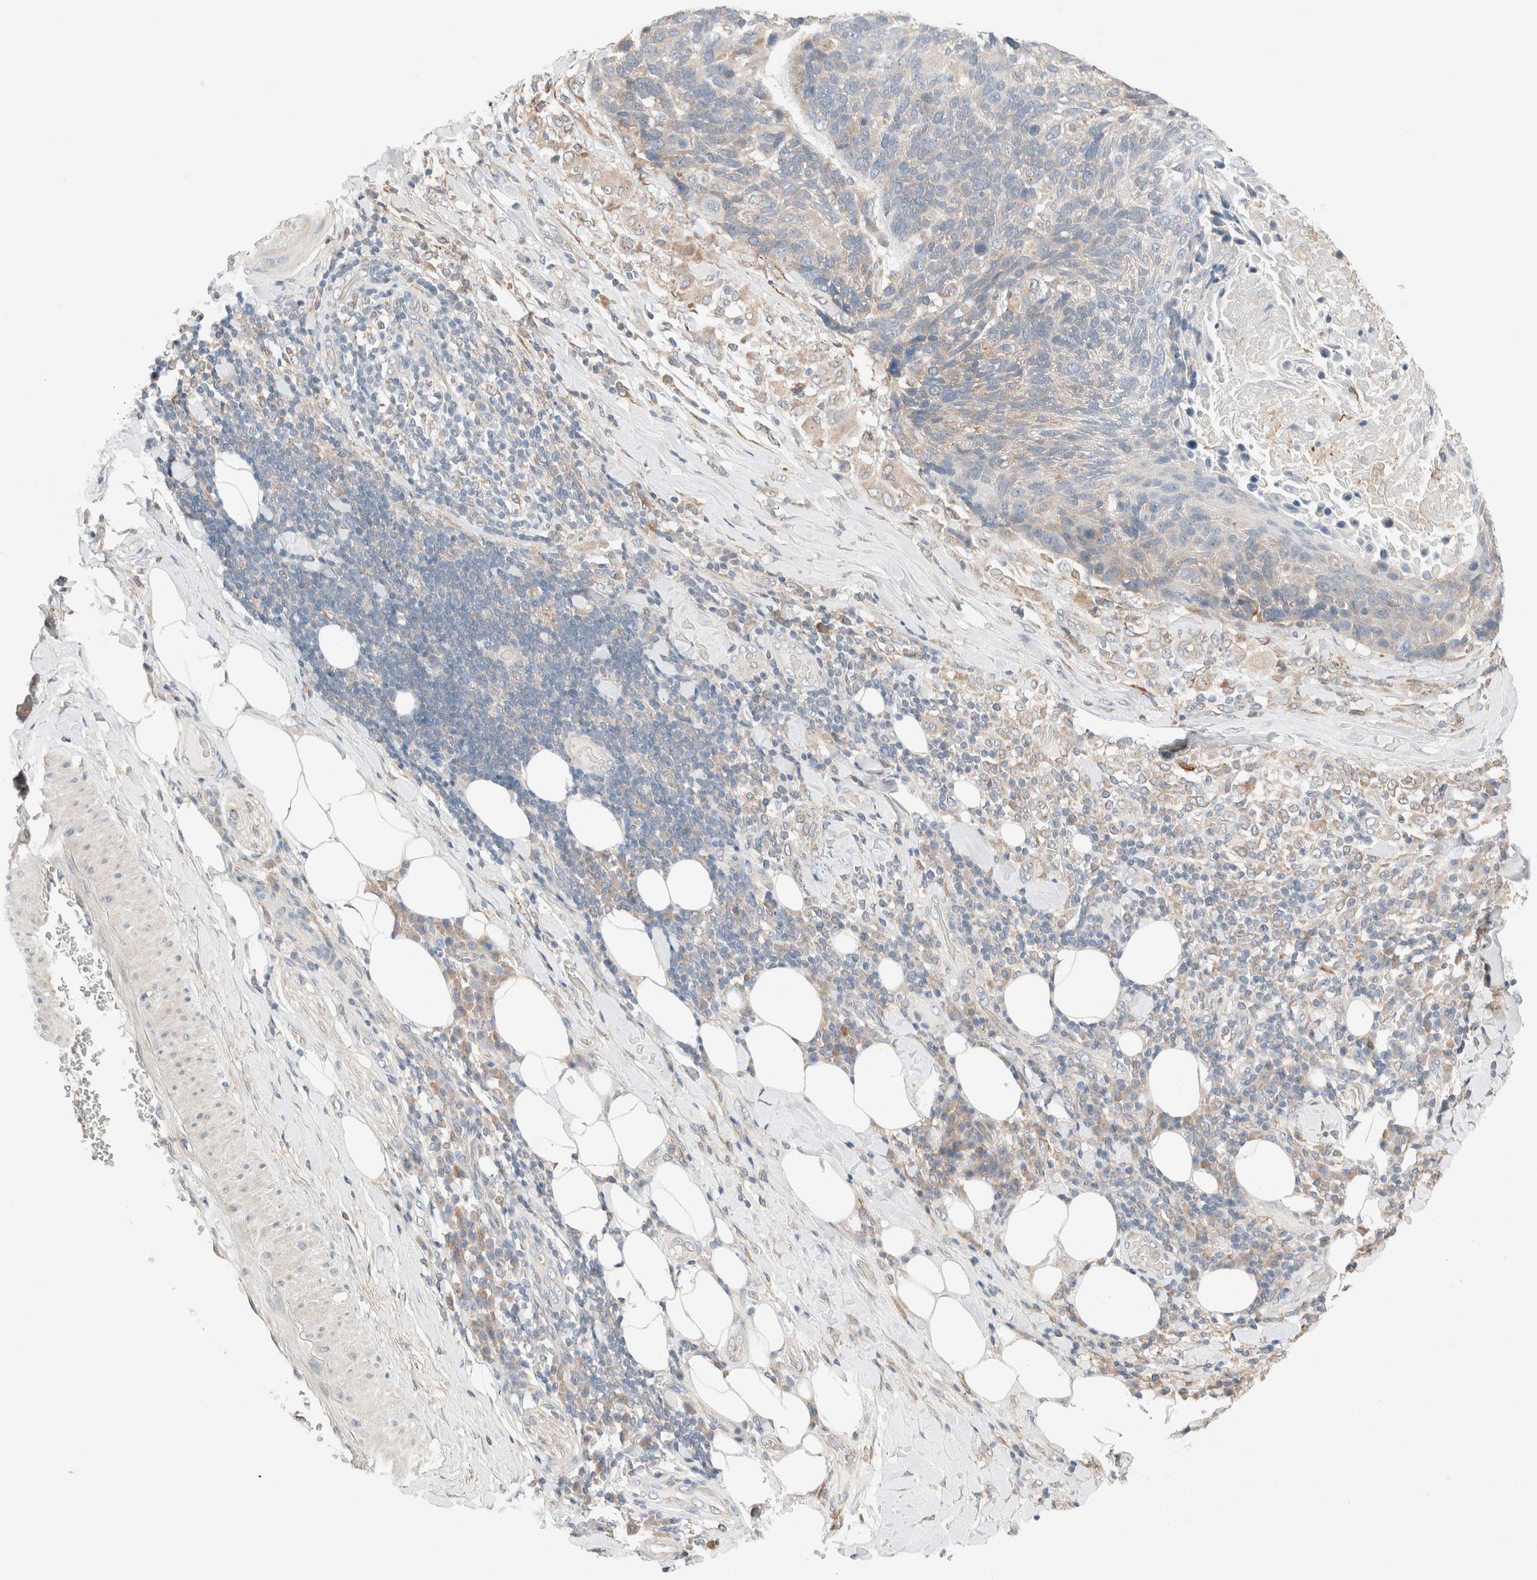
{"staining": {"intensity": "negative", "quantity": "none", "location": "none"}, "tissue": "lung cancer", "cell_type": "Tumor cells", "image_type": "cancer", "snomed": [{"axis": "morphology", "description": "Squamous cell carcinoma, NOS"}, {"axis": "topography", "description": "Lung"}], "caption": "There is no significant staining in tumor cells of lung cancer.", "gene": "PCM1", "patient": {"sex": "male", "age": 66}}